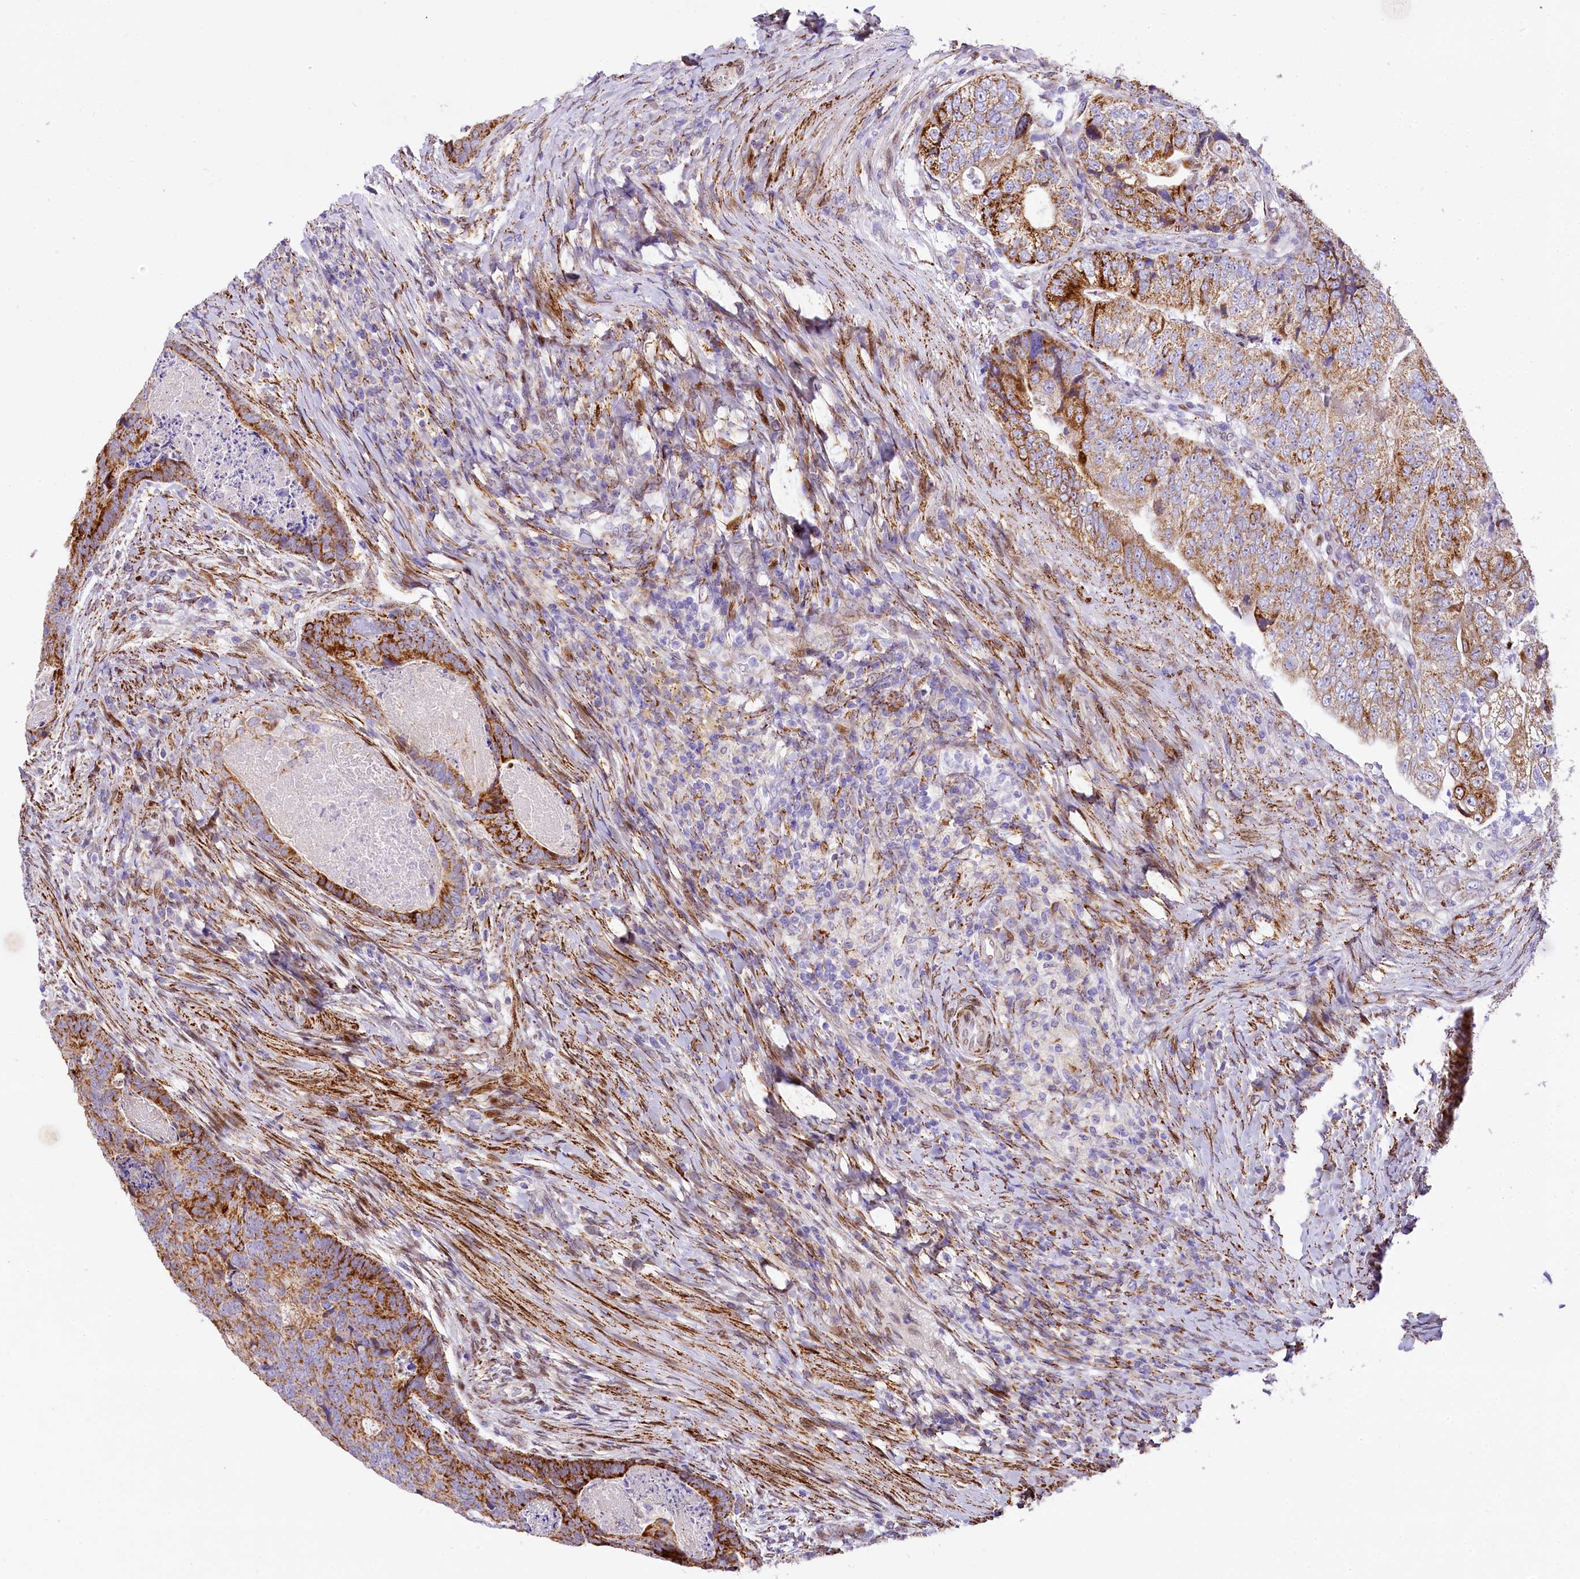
{"staining": {"intensity": "strong", "quantity": "25%-75%", "location": "cytoplasmic/membranous"}, "tissue": "colorectal cancer", "cell_type": "Tumor cells", "image_type": "cancer", "snomed": [{"axis": "morphology", "description": "Adenocarcinoma, NOS"}, {"axis": "topography", "description": "Colon"}], "caption": "Immunohistochemical staining of adenocarcinoma (colorectal) displays strong cytoplasmic/membranous protein staining in approximately 25%-75% of tumor cells. Nuclei are stained in blue.", "gene": "PPIP5K2", "patient": {"sex": "female", "age": 67}}